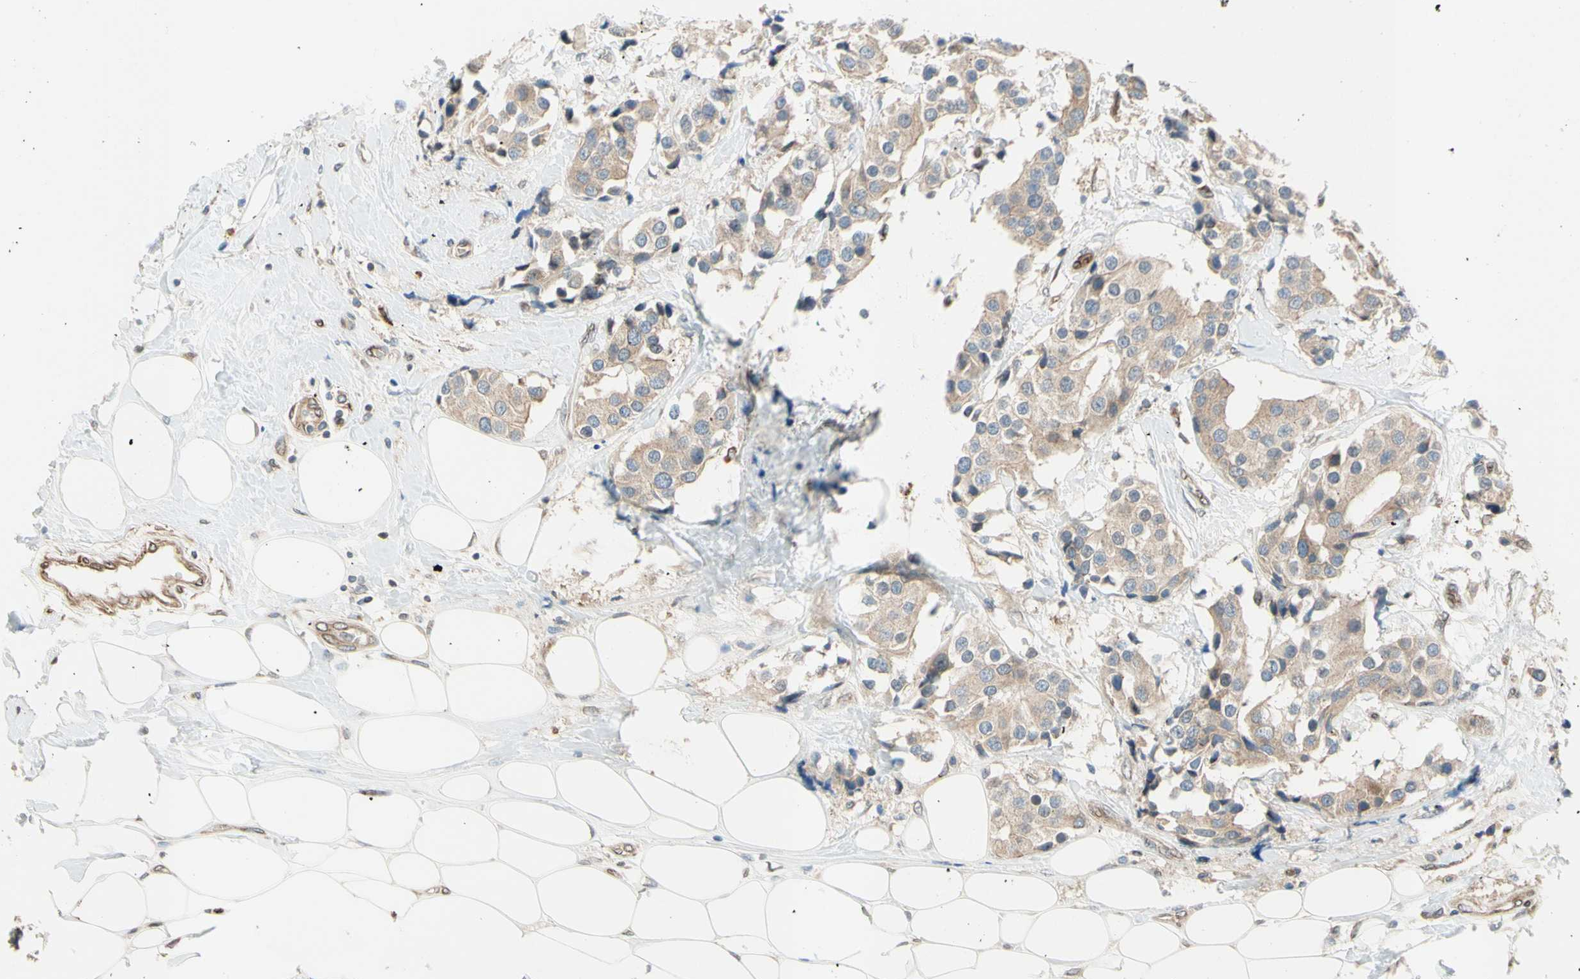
{"staining": {"intensity": "weak", "quantity": ">75%", "location": "cytoplasmic/membranous"}, "tissue": "breast cancer", "cell_type": "Tumor cells", "image_type": "cancer", "snomed": [{"axis": "morphology", "description": "Normal tissue, NOS"}, {"axis": "morphology", "description": "Duct carcinoma"}, {"axis": "topography", "description": "Breast"}], "caption": "Breast cancer stained for a protein displays weak cytoplasmic/membranous positivity in tumor cells.", "gene": "TRAF2", "patient": {"sex": "female", "age": 39}}